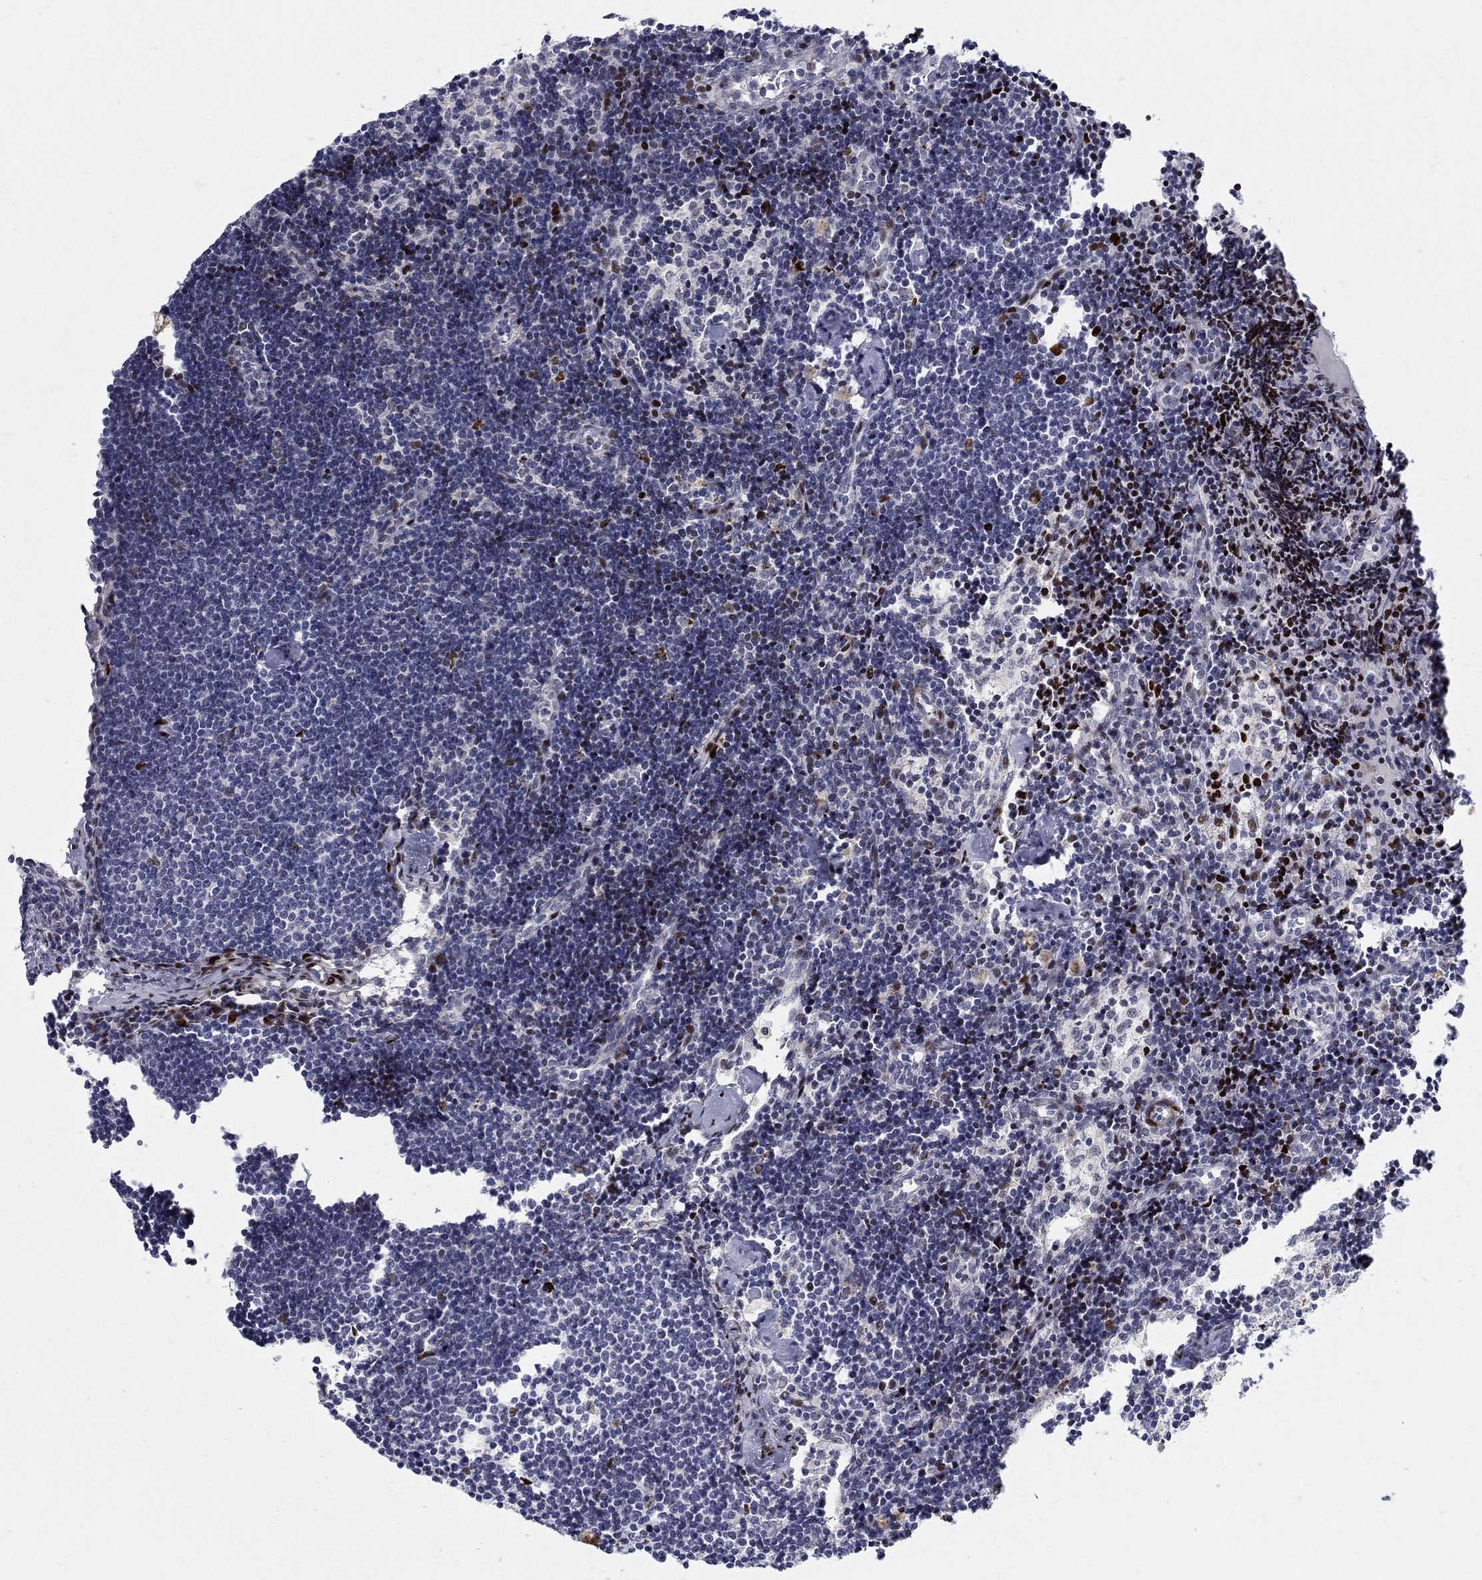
{"staining": {"intensity": "strong", "quantity": "<25%", "location": "nuclear"}, "tissue": "lymph node", "cell_type": "Non-germinal center cells", "image_type": "normal", "snomed": [{"axis": "morphology", "description": "Normal tissue, NOS"}, {"axis": "topography", "description": "Lymph node"}], "caption": "IHC (DAB) staining of unremarkable lymph node exhibits strong nuclear protein positivity in about <25% of non-germinal center cells. Immunohistochemistry (ihc) stains the protein of interest in brown and the nuclei are stained blue.", "gene": "RAPGEF5", "patient": {"sex": "female", "age": 42}}